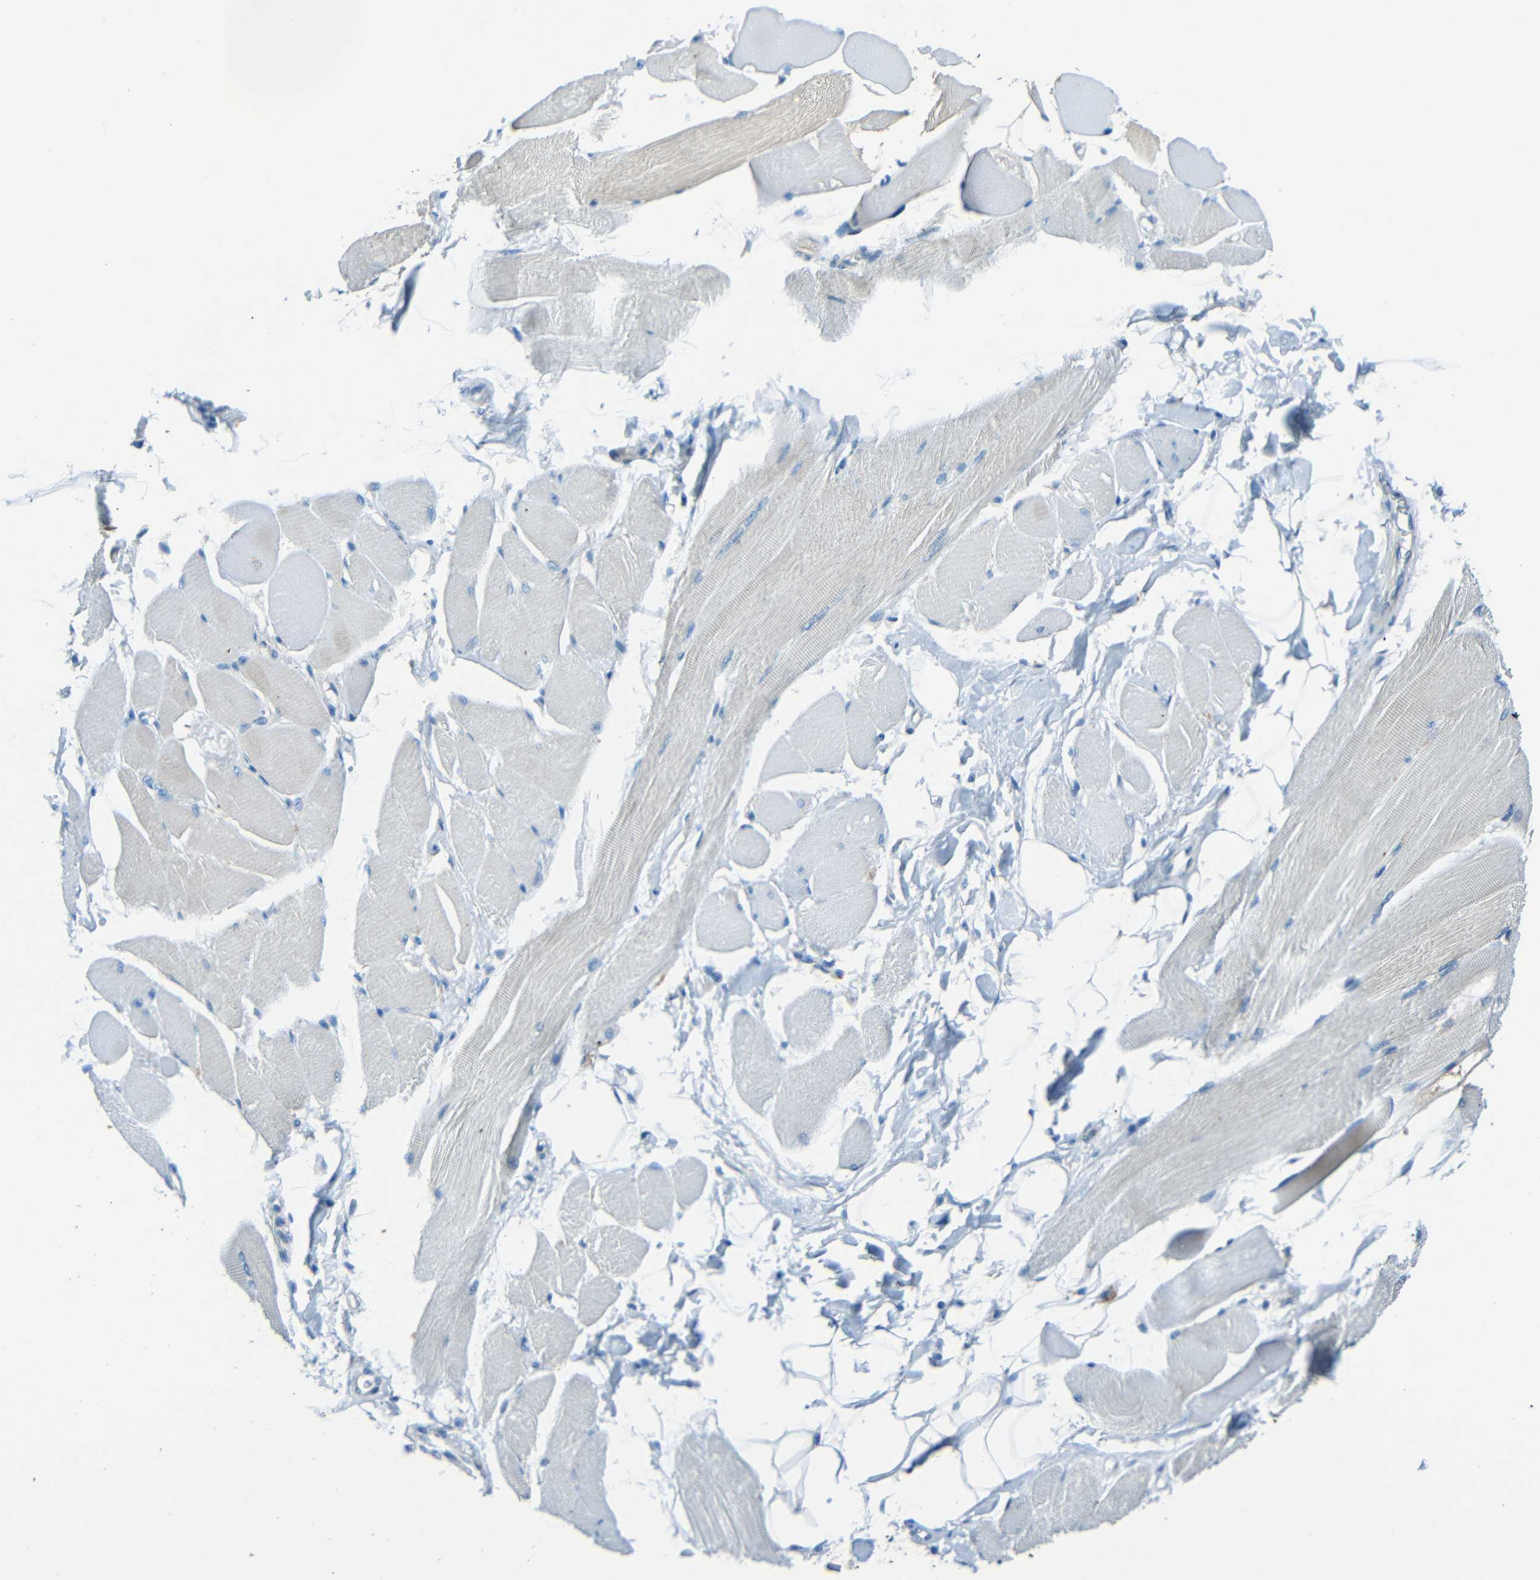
{"staining": {"intensity": "weak", "quantity": "<25%", "location": "cytoplasmic/membranous"}, "tissue": "skeletal muscle", "cell_type": "Myocytes", "image_type": "normal", "snomed": [{"axis": "morphology", "description": "Normal tissue, NOS"}, {"axis": "topography", "description": "Skeletal muscle"}, {"axis": "topography", "description": "Peripheral nerve tissue"}], "caption": "Photomicrograph shows no protein positivity in myocytes of normal skeletal muscle. (DAB immunohistochemistry (IHC) visualized using brightfield microscopy, high magnification).", "gene": "CYP26B1", "patient": {"sex": "female", "age": 84}}